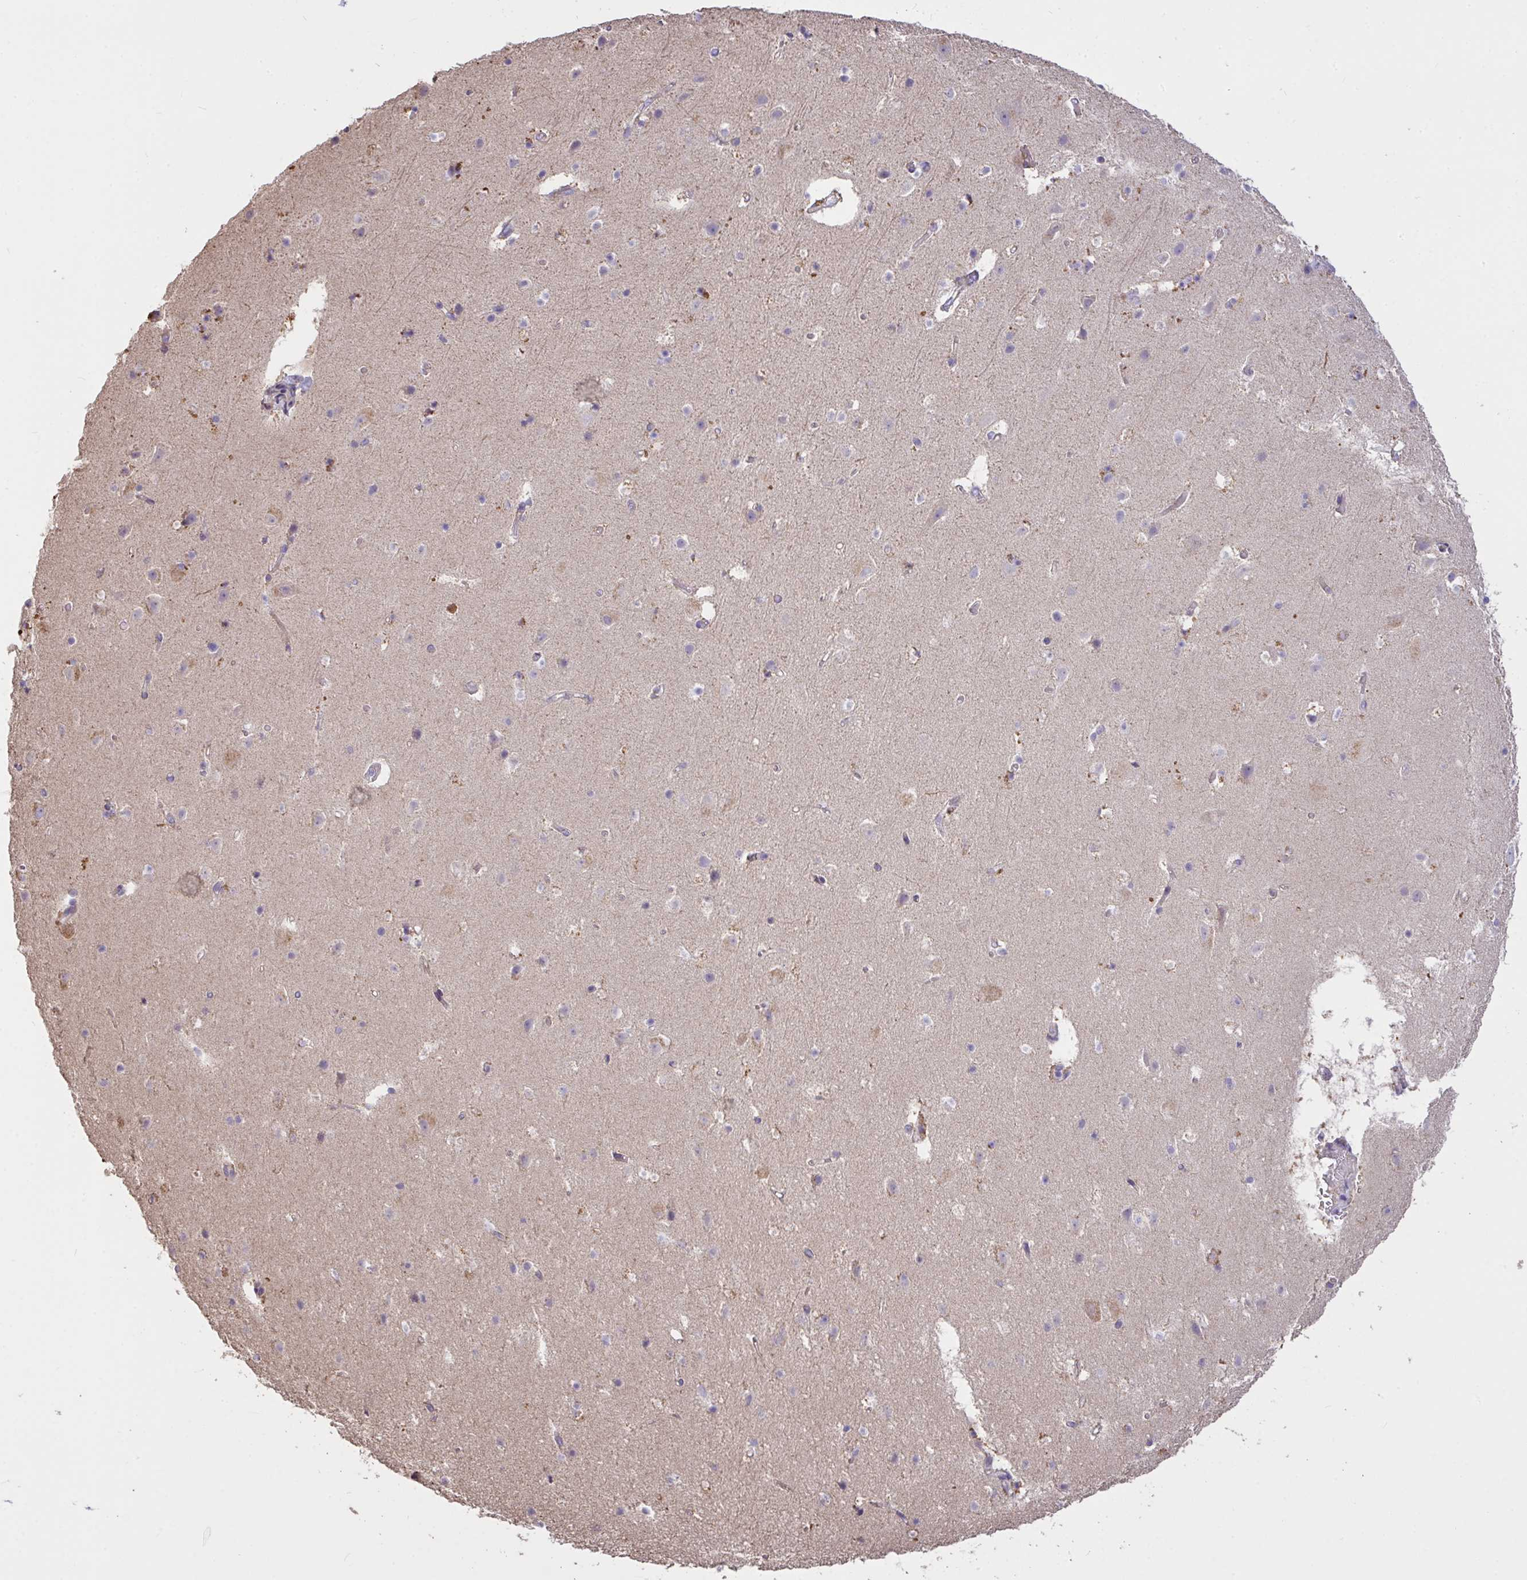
{"staining": {"intensity": "weak", "quantity": "25%-75%", "location": "cytoplasmic/membranous"}, "tissue": "cerebral cortex", "cell_type": "Endothelial cells", "image_type": "normal", "snomed": [{"axis": "morphology", "description": "Normal tissue, NOS"}, {"axis": "topography", "description": "Cerebral cortex"}], "caption": "The photomicrograph demonstrates staining of unremarkable cerebral cortex, revealing weak cytoplasmic/membranous protein positivity (brown color) within endothelial cells.", "gene": "FCER1A", "patient": {"sex": "female", "age": 42}}